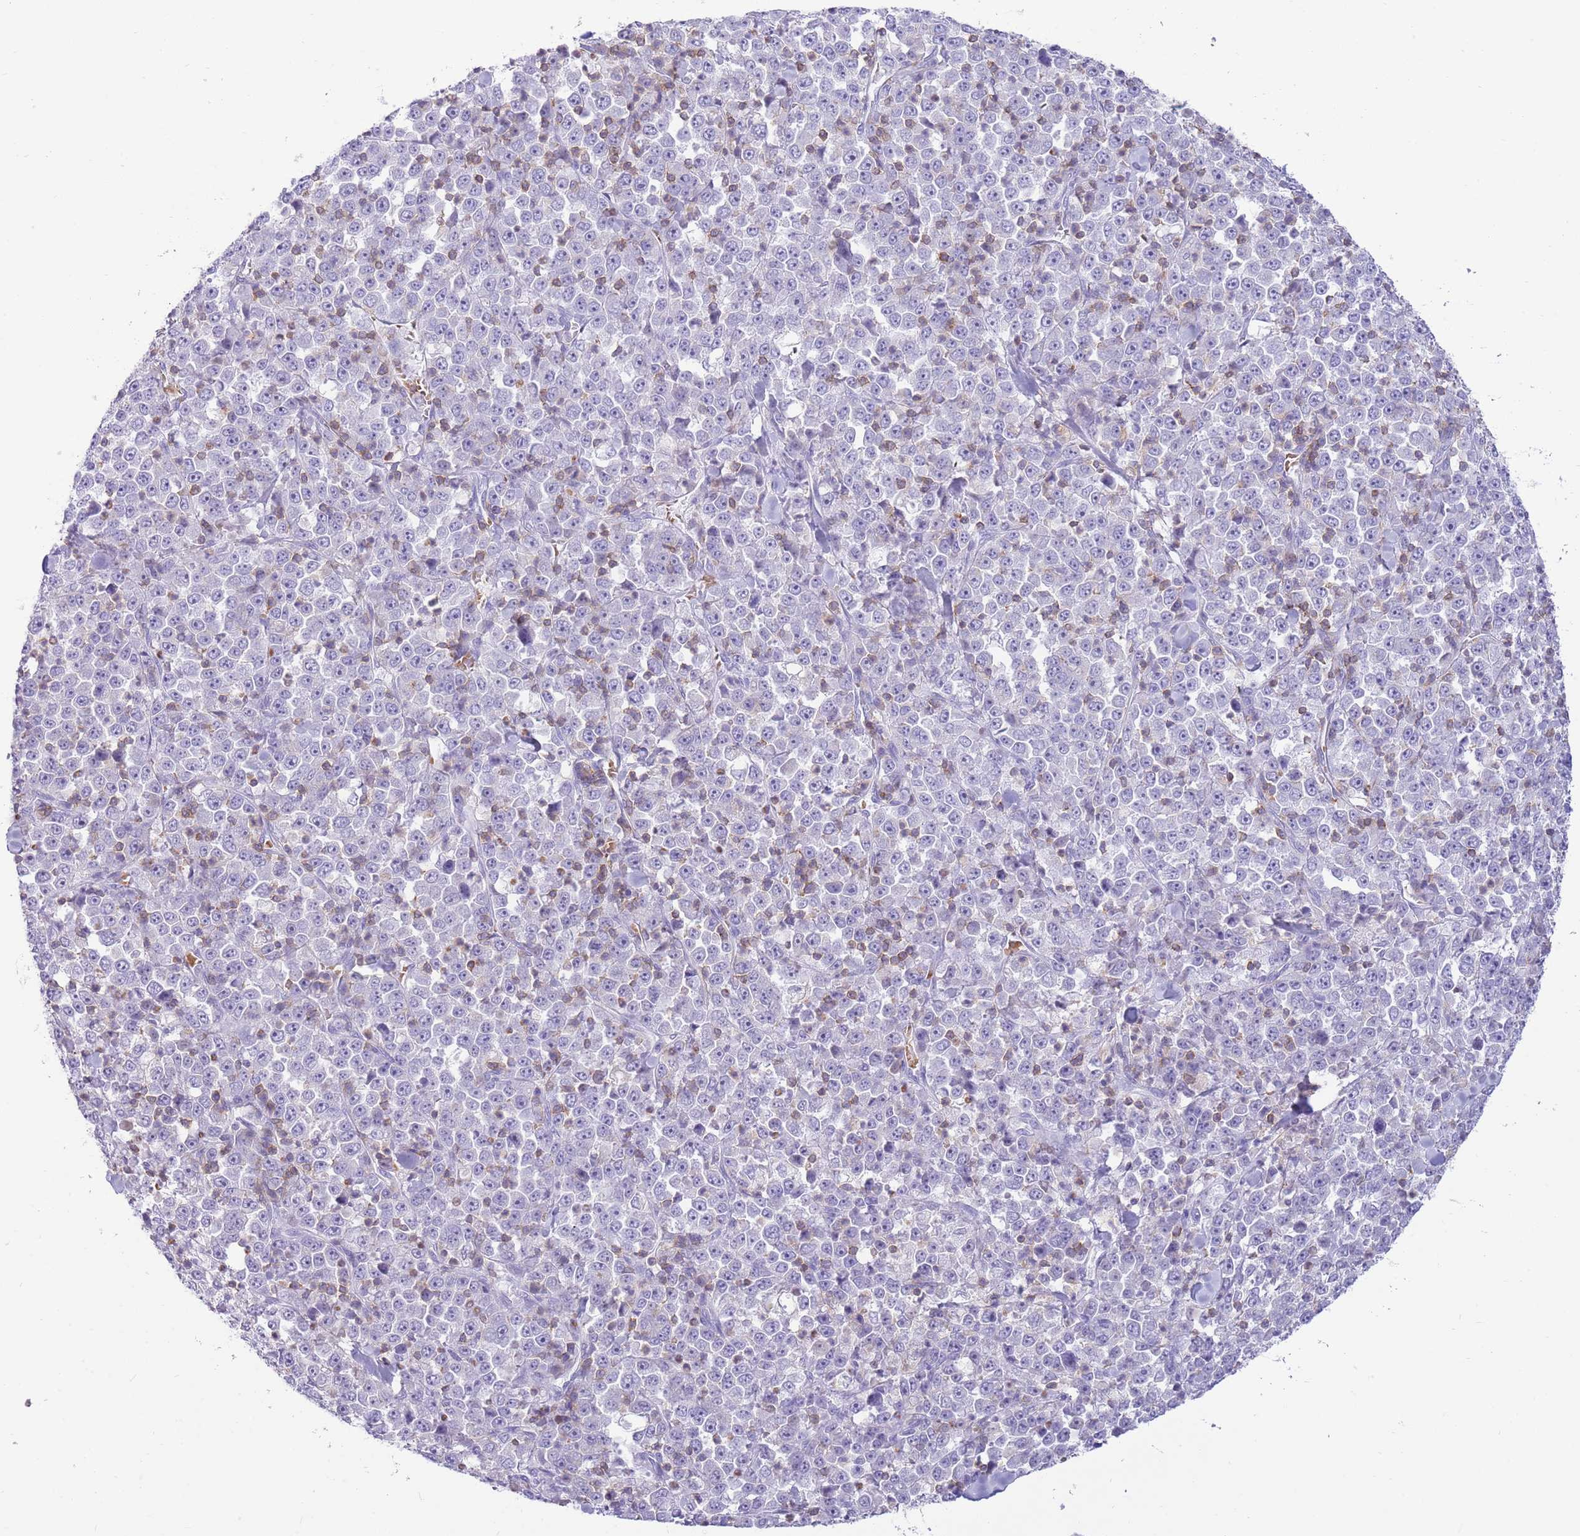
{"staining": {"intensity": "negative", "quantity": "none", "location": "none"}, "tissue": "stomach cancer", "cell_type": "Tumor cells", "image_type": "cancer", "snomed": [{"axis": "morphology", "description": "Normal tissue, NOS"}, {"axis": "morphology", "description": "Adenocarcinoma, NOS"}, {"axis": "topography", "description": "Stomach, upper"}, {"axis": "topography", "description": "Stomach"}], "caption": "There is no significant expression in tumor cells of stomach cancer (adenocarcinoma).", "gene": "OR4Q3", "patient": {"sex": "male", "age": 59}}